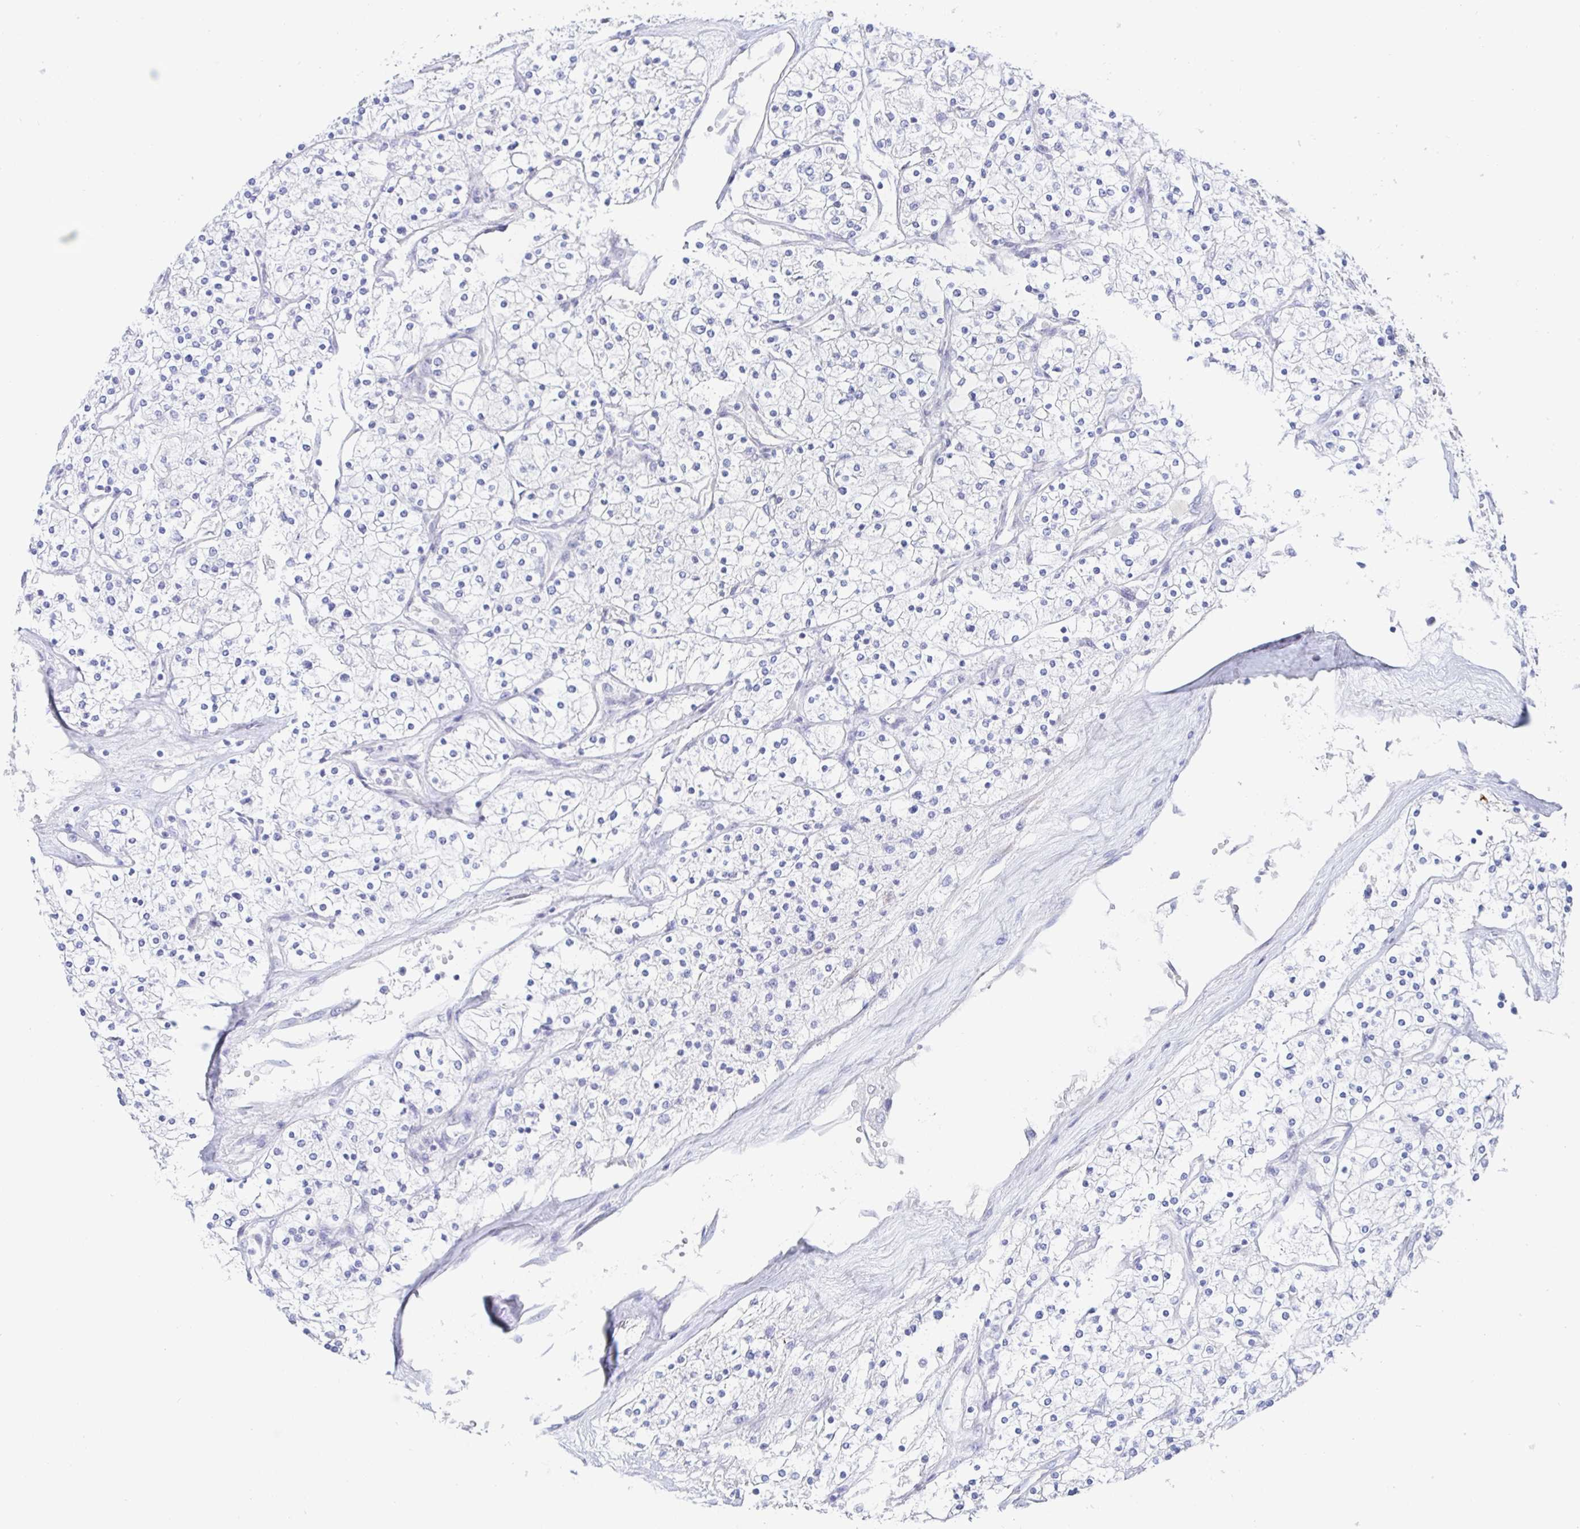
{"staining": {"intensity": "negative", "quantity": "none", "location": "none"}, "tissue": "renal cancer", "cell_type": "Tumor cells", "image_type": "cancer", "snomed": [{"axis": "morphology", "description": "Adenocarcinoma, NOS"}, {"axis": "topography", "description": "Kidney"}], "caption": "Renal cancer was stained to show a protein in brown. There is no significant expression in tumor cells. The staining is performed using DAB brown chromogen with nuclei counter-stained in using hematoxylin.", "gene": "SIAH3", "patient": {"sex": "male", "age": 80}}